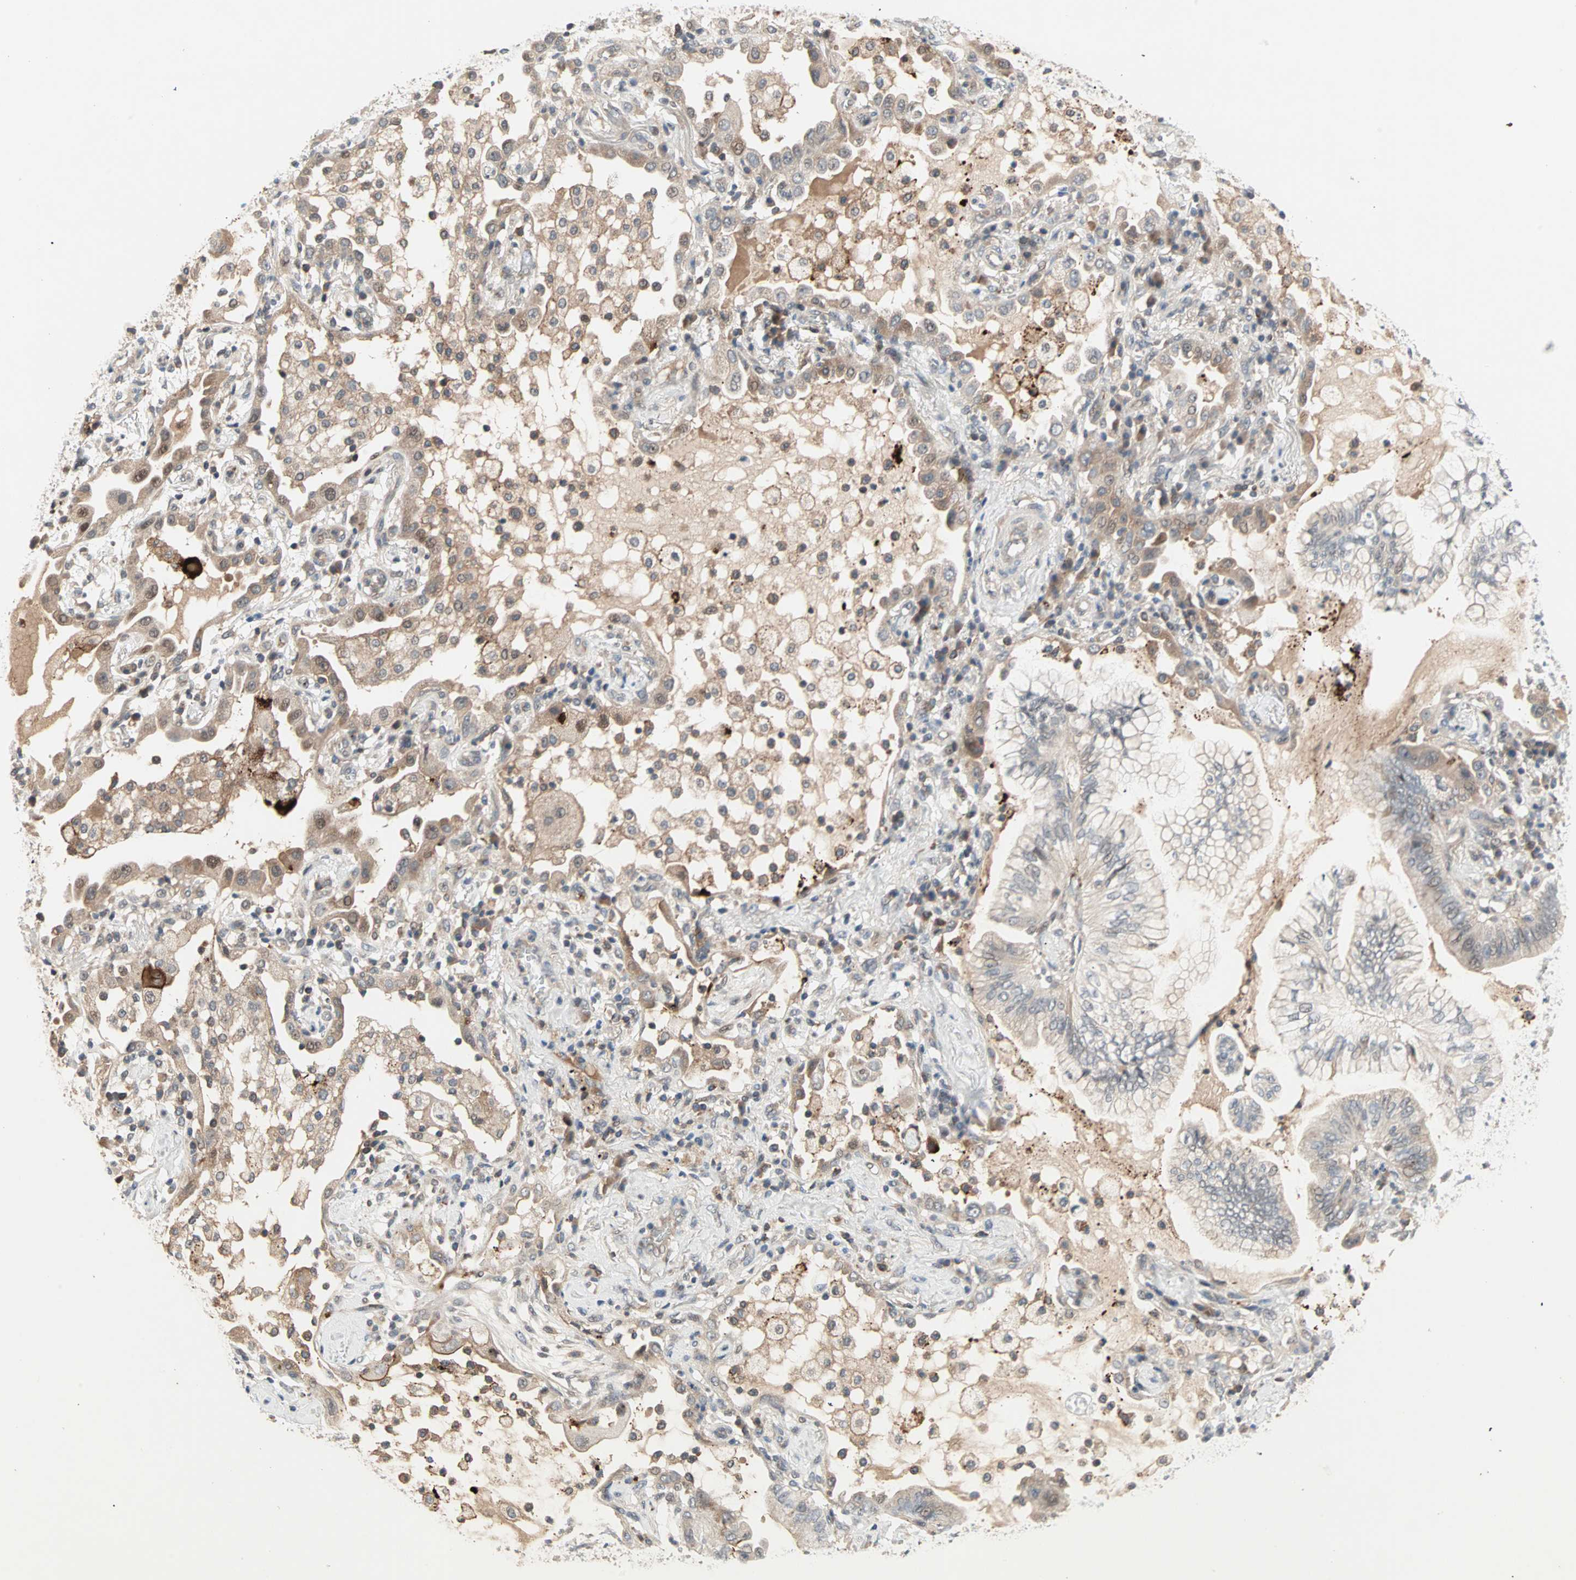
{"staining": {"intensity": "weak", "quantity": "25%-75%", "location": "cytoplasmic/membranous"}, "tissue": "lung cancer", "cell_type": "Tumor cells", "image_type": "cancer", "snomed": [{"axis": "morphology", "description": "Normal tissue, NOS"}, {"axis": "morphology", "description": "Adenocarcinoma, NOS"}, {"axis": "topography", "description": "Bronchus"}, {"axis": "topography", "description": "Lung"}], "caption": "Weak cytoplasmic/membranous protein staining is seen in approximately 25%-75% of tumor cells in lung cancer. Nuclei are stained in blue.", "gene": "PROS1", "patient": {"sex": "female", "age": 70}}